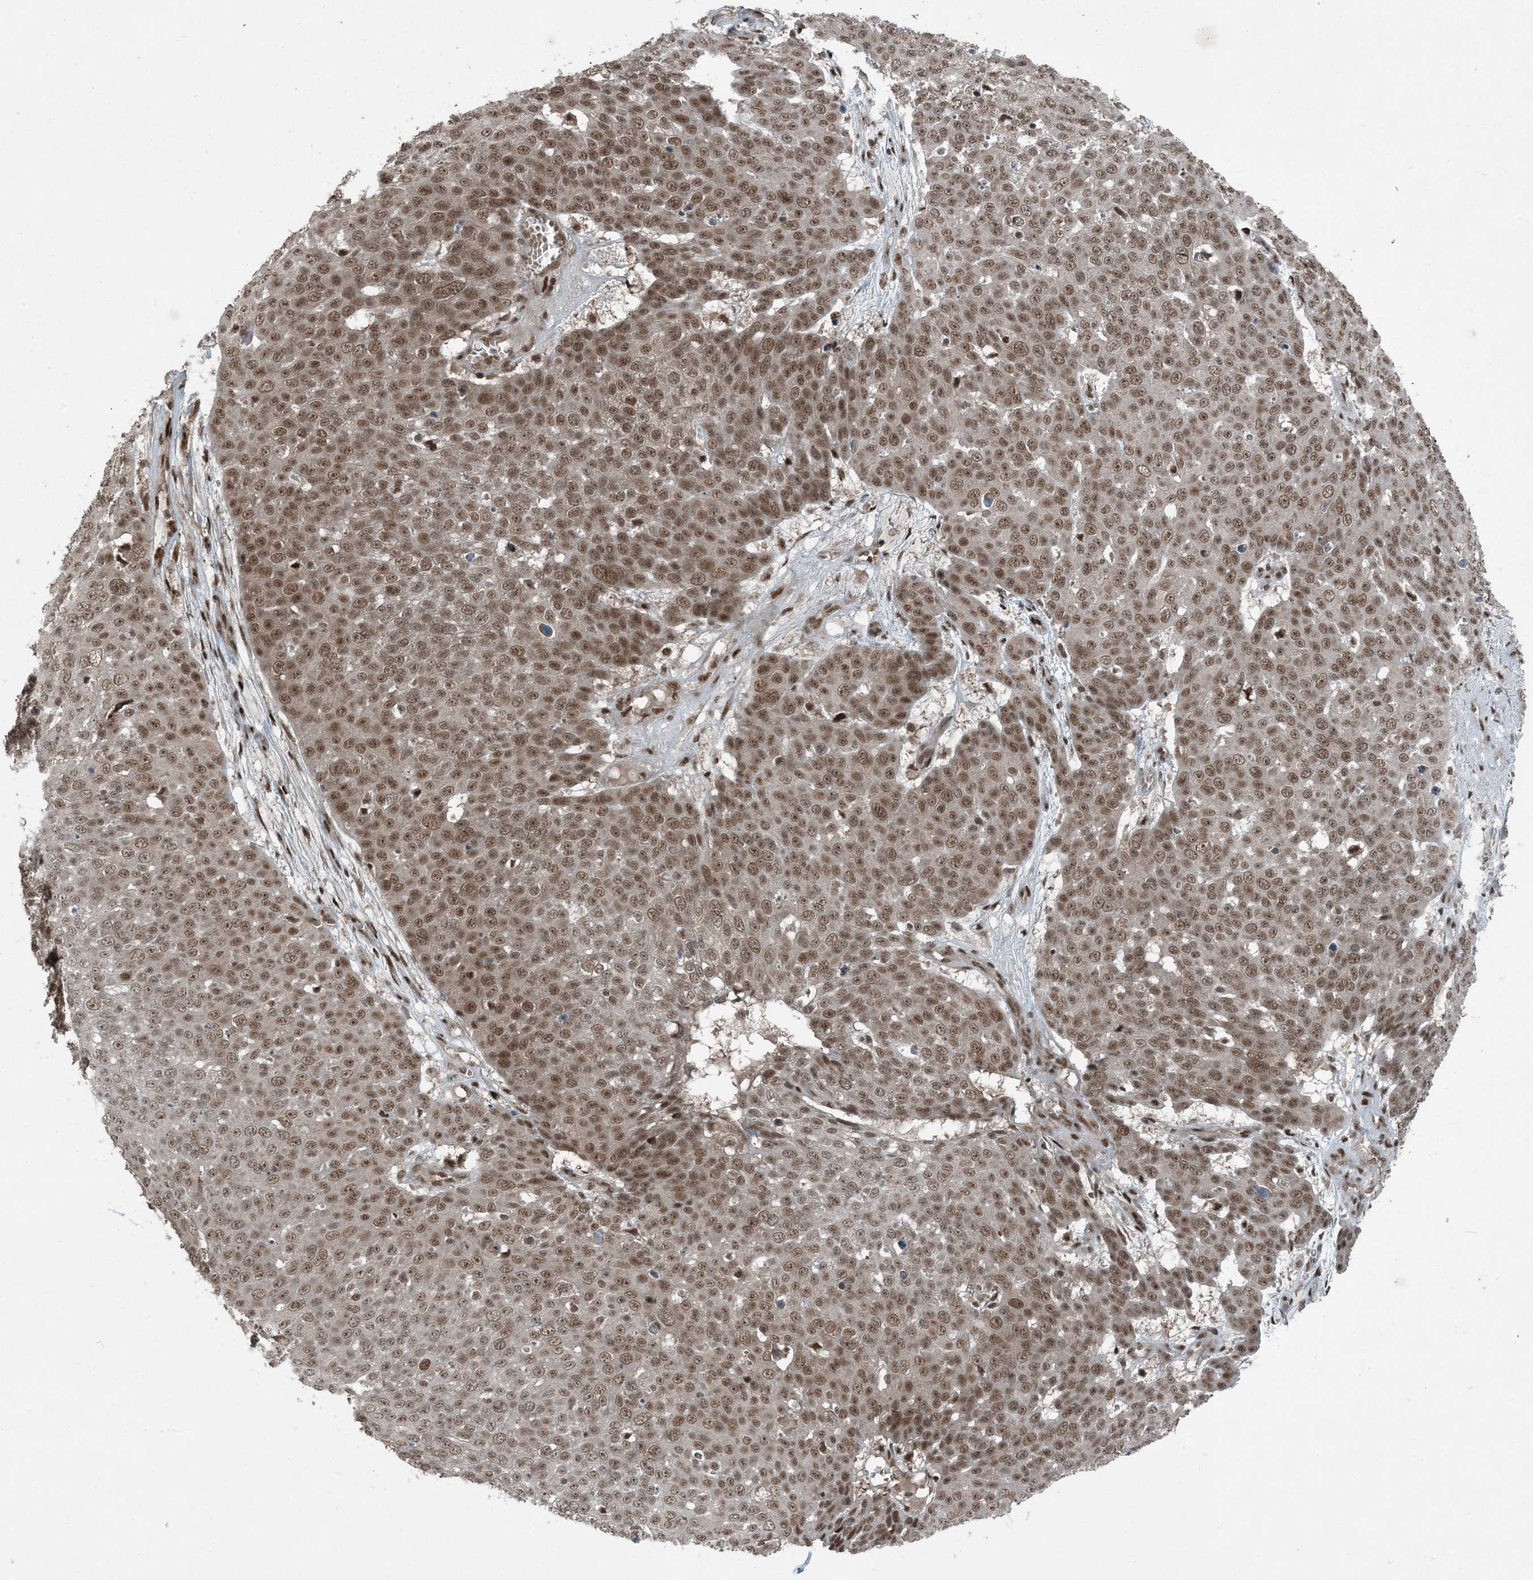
{"staining": {"intensity": "moderate", "quantity": ">75%", "location": "nuclear"}, "tissue": "skin cancer", "cell_type": "Tumor cells", "image_type": "cancer", "snomed": [{"axis": "morphology", "description": "Squamous cell carcinoma, NOS"}, {"axis": "topography", "description": "Skin"}], "caption": "Approximately >75% of tumor cells in human skin squamous cell carcinoma reveal moderate nuclear protein positivity as visualized by brown immunohistochemical staining.", "gene": "TRAPPC12", "patient": {"sex": "male", "age": 71}}